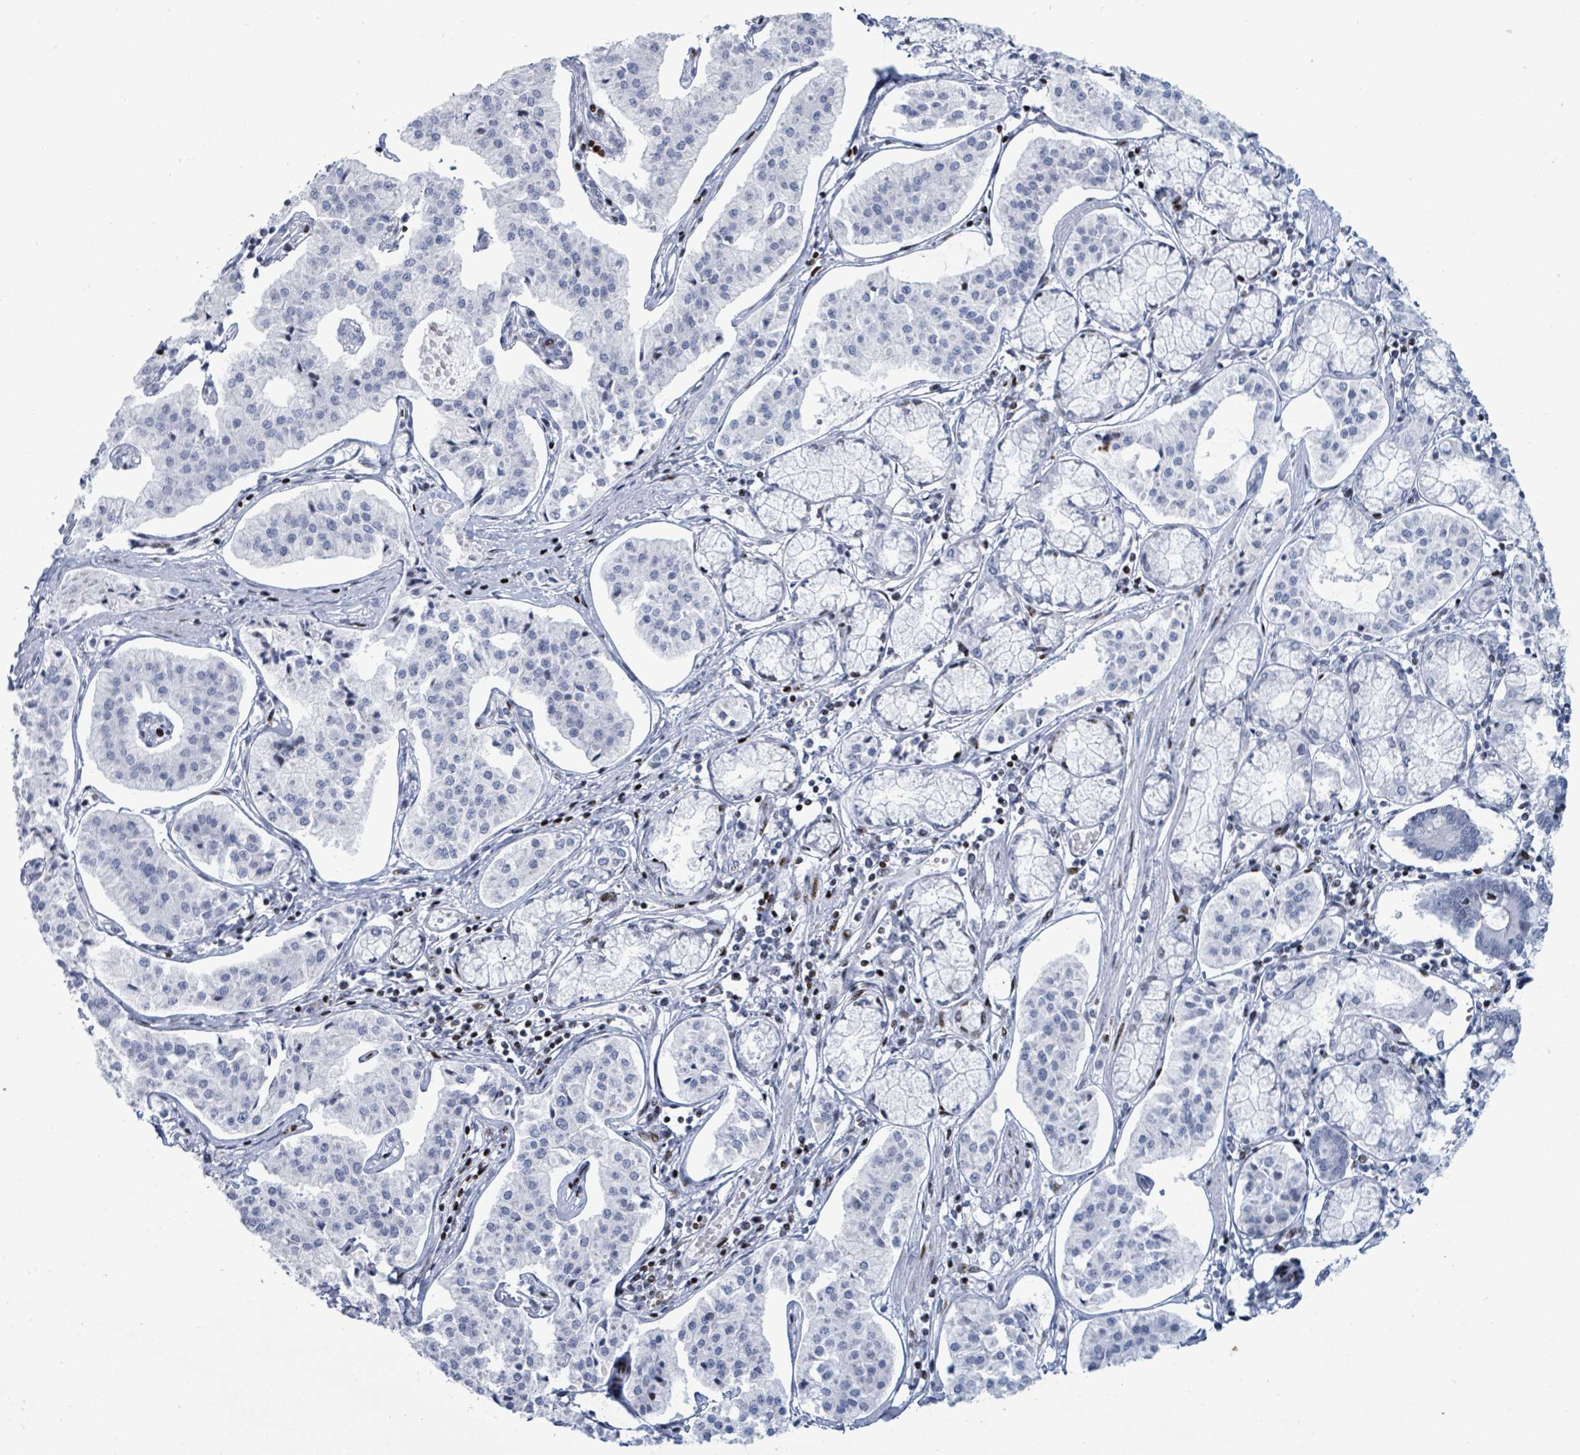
{"staining": {"intensity": "negative", "quantity": "none", "location": "none"}, "tissue": "pancreatic cancer", "cell_type": "Tumor cells", "image_type": "cancer", "snomed": [{"axis": "morphology", "description": "Adenocarcinoma, NOS"}, {"axis": "topography", "description": "Pancreas"}], "caption": "High power microscopy image of an immunohistochemistry (IHC) micrograph of pancreatic adenocarcinoma, revealing no significant expression in tumor cells.", "gene": "MALL", "patient": {"sex": "female", "age": 50}}